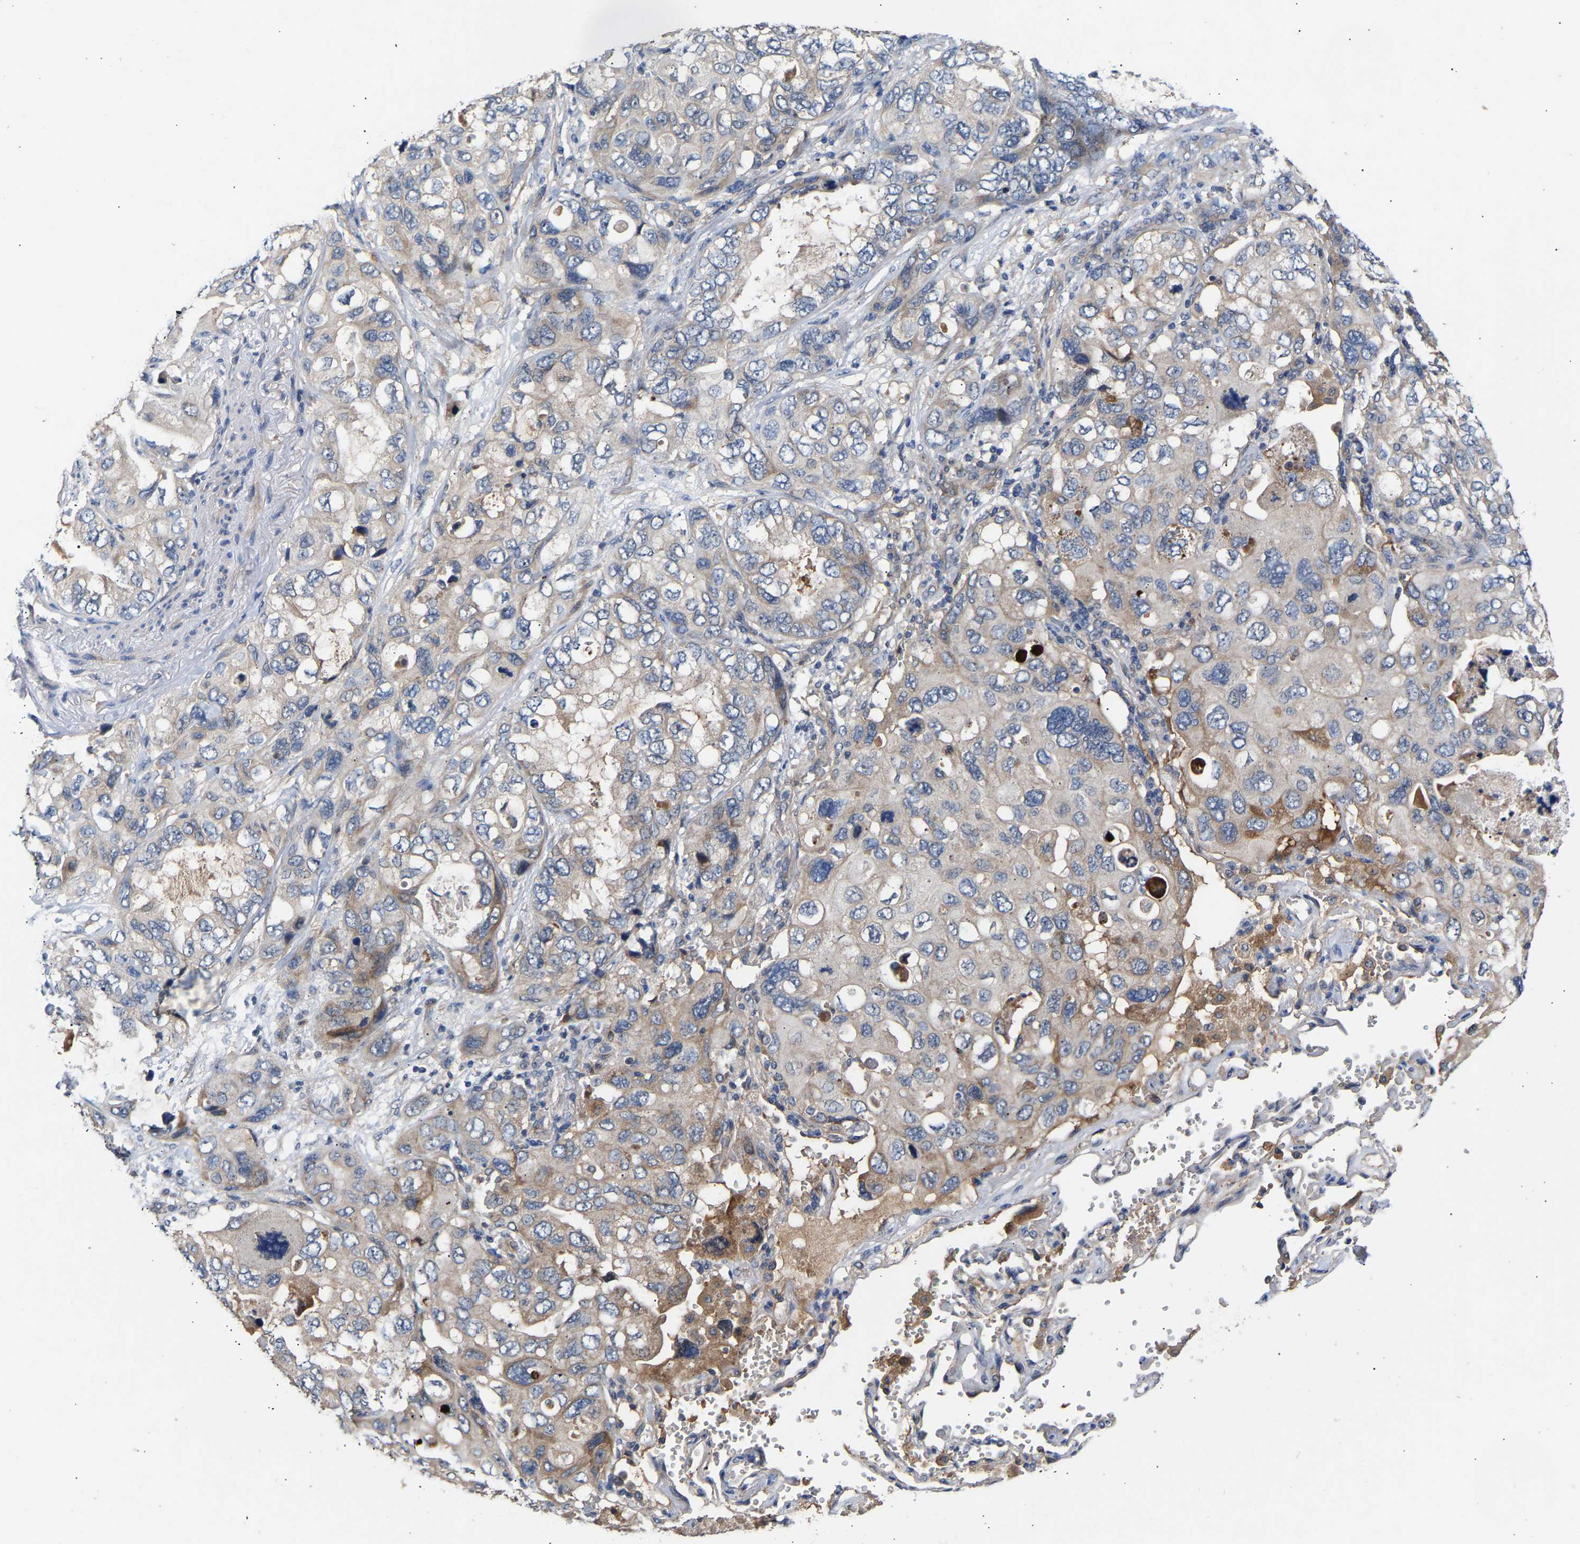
{"staining": {"intensity": "weak", "quantity": "<25%", "location": "cytoplasmic/membranous"}, "tissue": "lung cancer", "cell_type": "Tumor cells", "image_type": "cancer", "snomed": [{"axis": "morphology", "description": "Squamous cell carcinoma, NOS"}, {"axis": "topography", "description": "Lung"}], "caption": "This is an immunohistochemistry (IHC) micrograph of squamous cell carcinoma (lung). There is no expression in tumor cells.", "gene": "KASH5", "patient": {"sex": "female", "age": 73}}